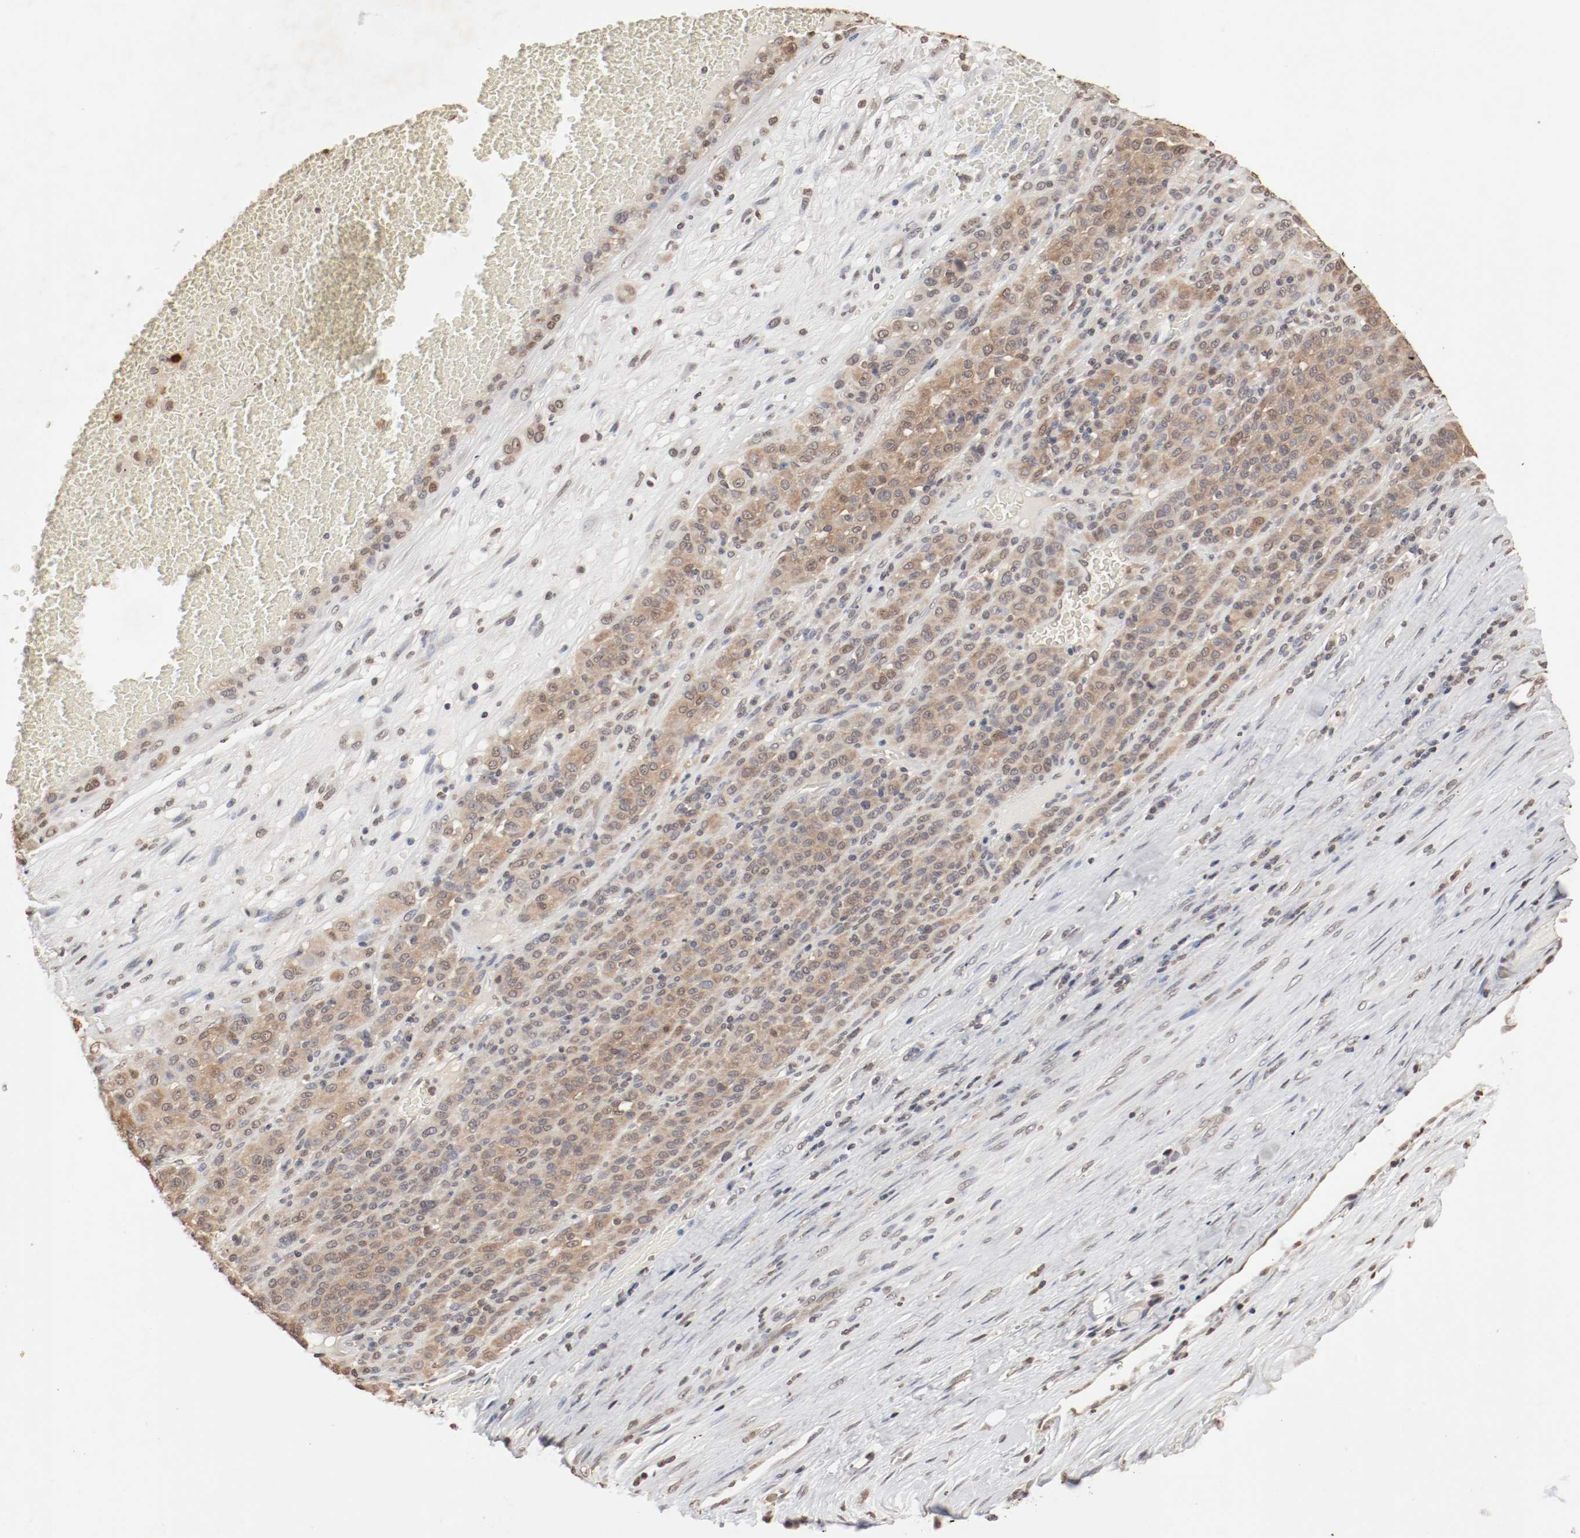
{"staining": {"intensity": "weak", "quantity": ">75%", "location": "cytoplasmic/membranous"}, "tissue": "melanoma", "cell_type": "Tumor cells", "image_type": "cancer", "snomed": [{"axis": "morphology", "description": "Malignant melanoma, Metastatic site"}, {"axis": "topography", "description": "Pancreas"}], "caption": "Protein expression analysis of malignant melanoma (metastatic site) exhibits weak cytoplasmic/membranous staining in about >75% of tumor cells. (Brightfield microscopy of DAB IHC at high magnification).", "gene": "WASL", "patient": {"sex": "female", "age": 30}}